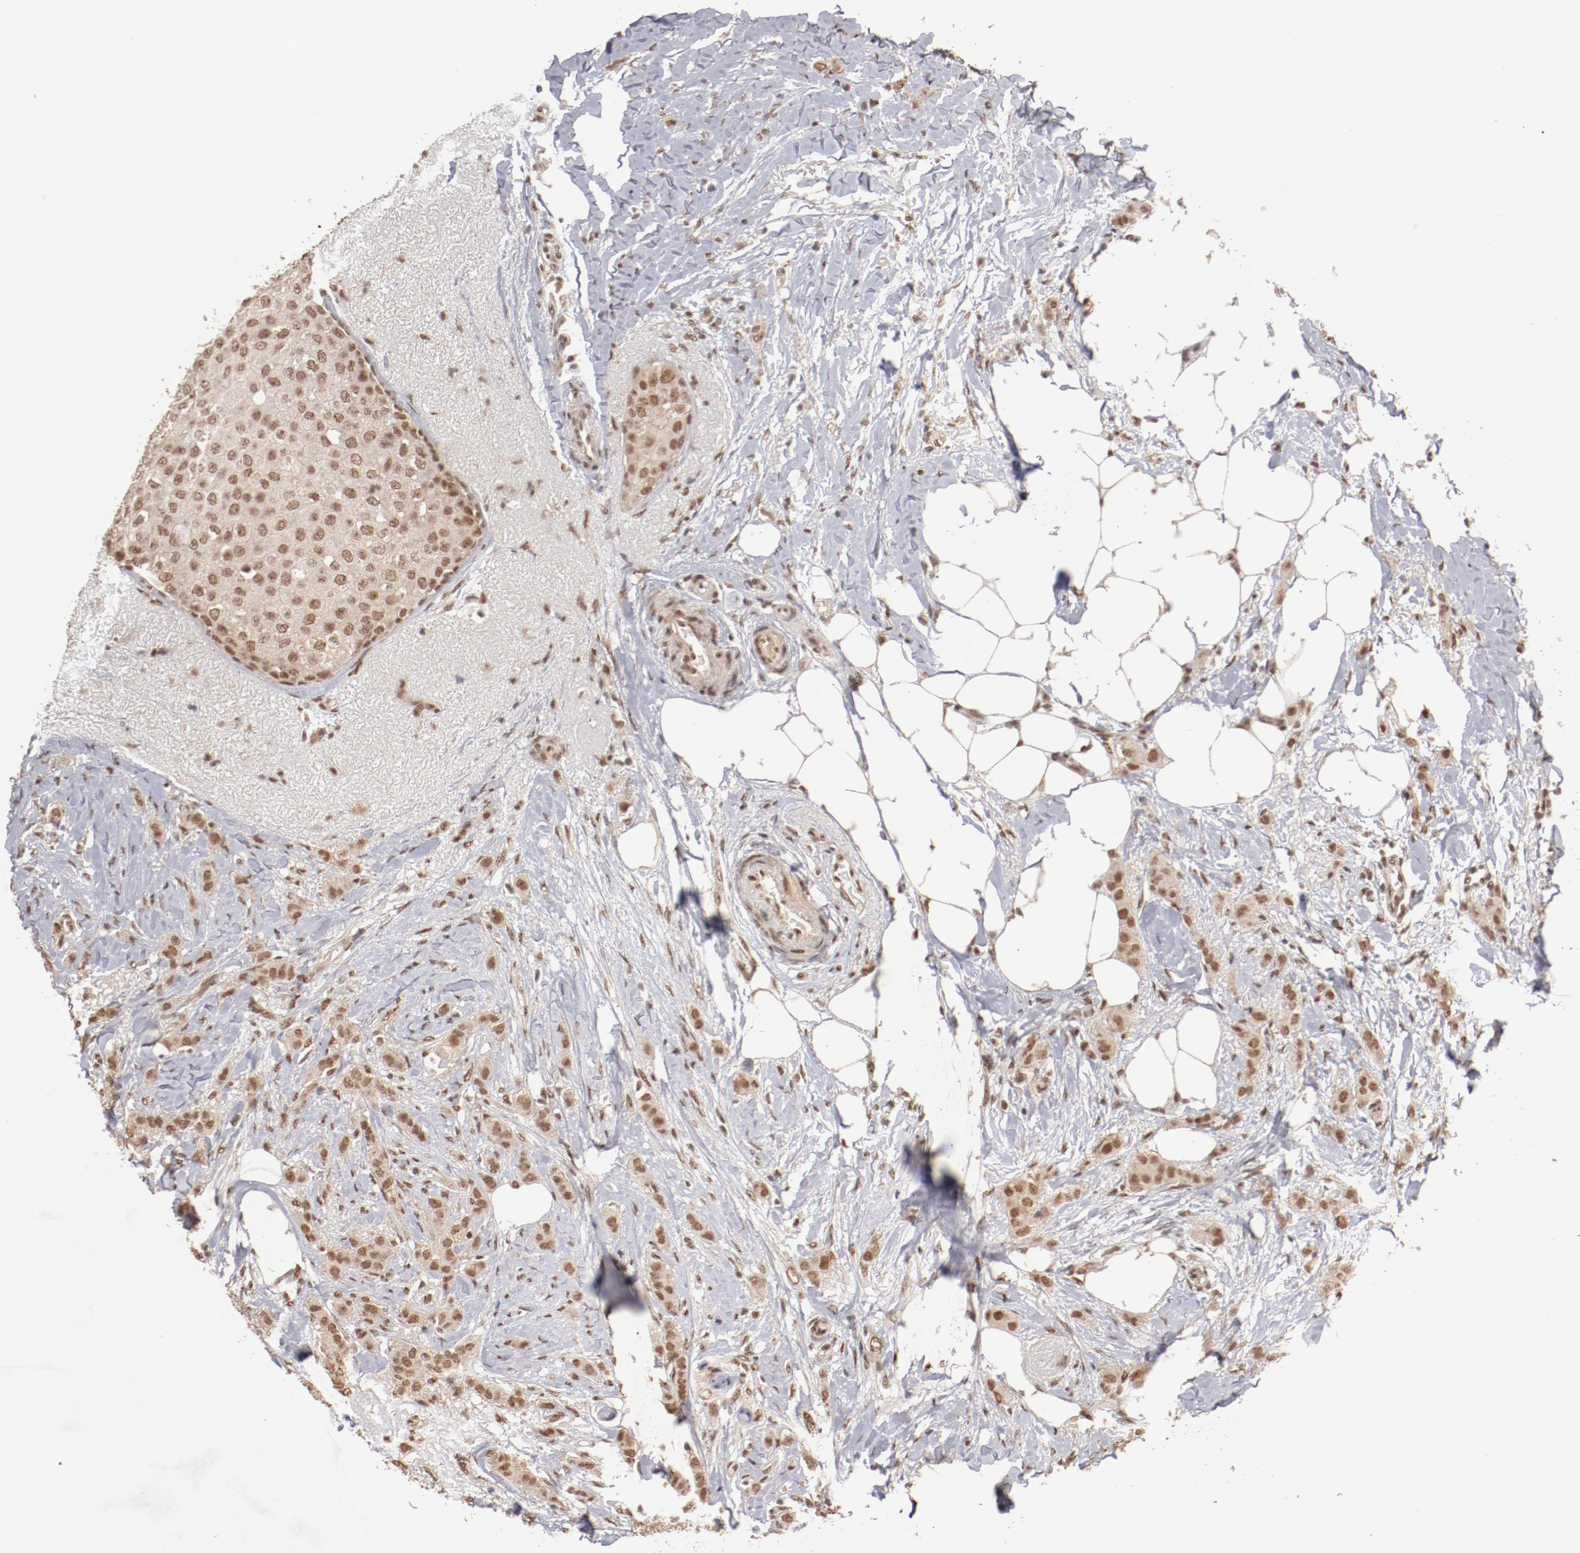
{"staining": {"intensity": "moderate", "quantity": ">75%", "location": "cytoplasmic/membranous,nuclear"}, "tissue": "breast cancer", "cell_type": "Tumor cells", "image_type": "cancer", "snomed": [{"axis": "morphology", "description": "Lobular carcinoma"}, {"axis": "topography", "description": "Breast"}], "caption": "Protein staining demonstrates moderate cytoplasmic/membranous and nuclear positivity in about >75% of tumor cells in lobular carcinoma (breast).", "gene": "CLOCK", "patient": {"sex": "female", "age": 55}}